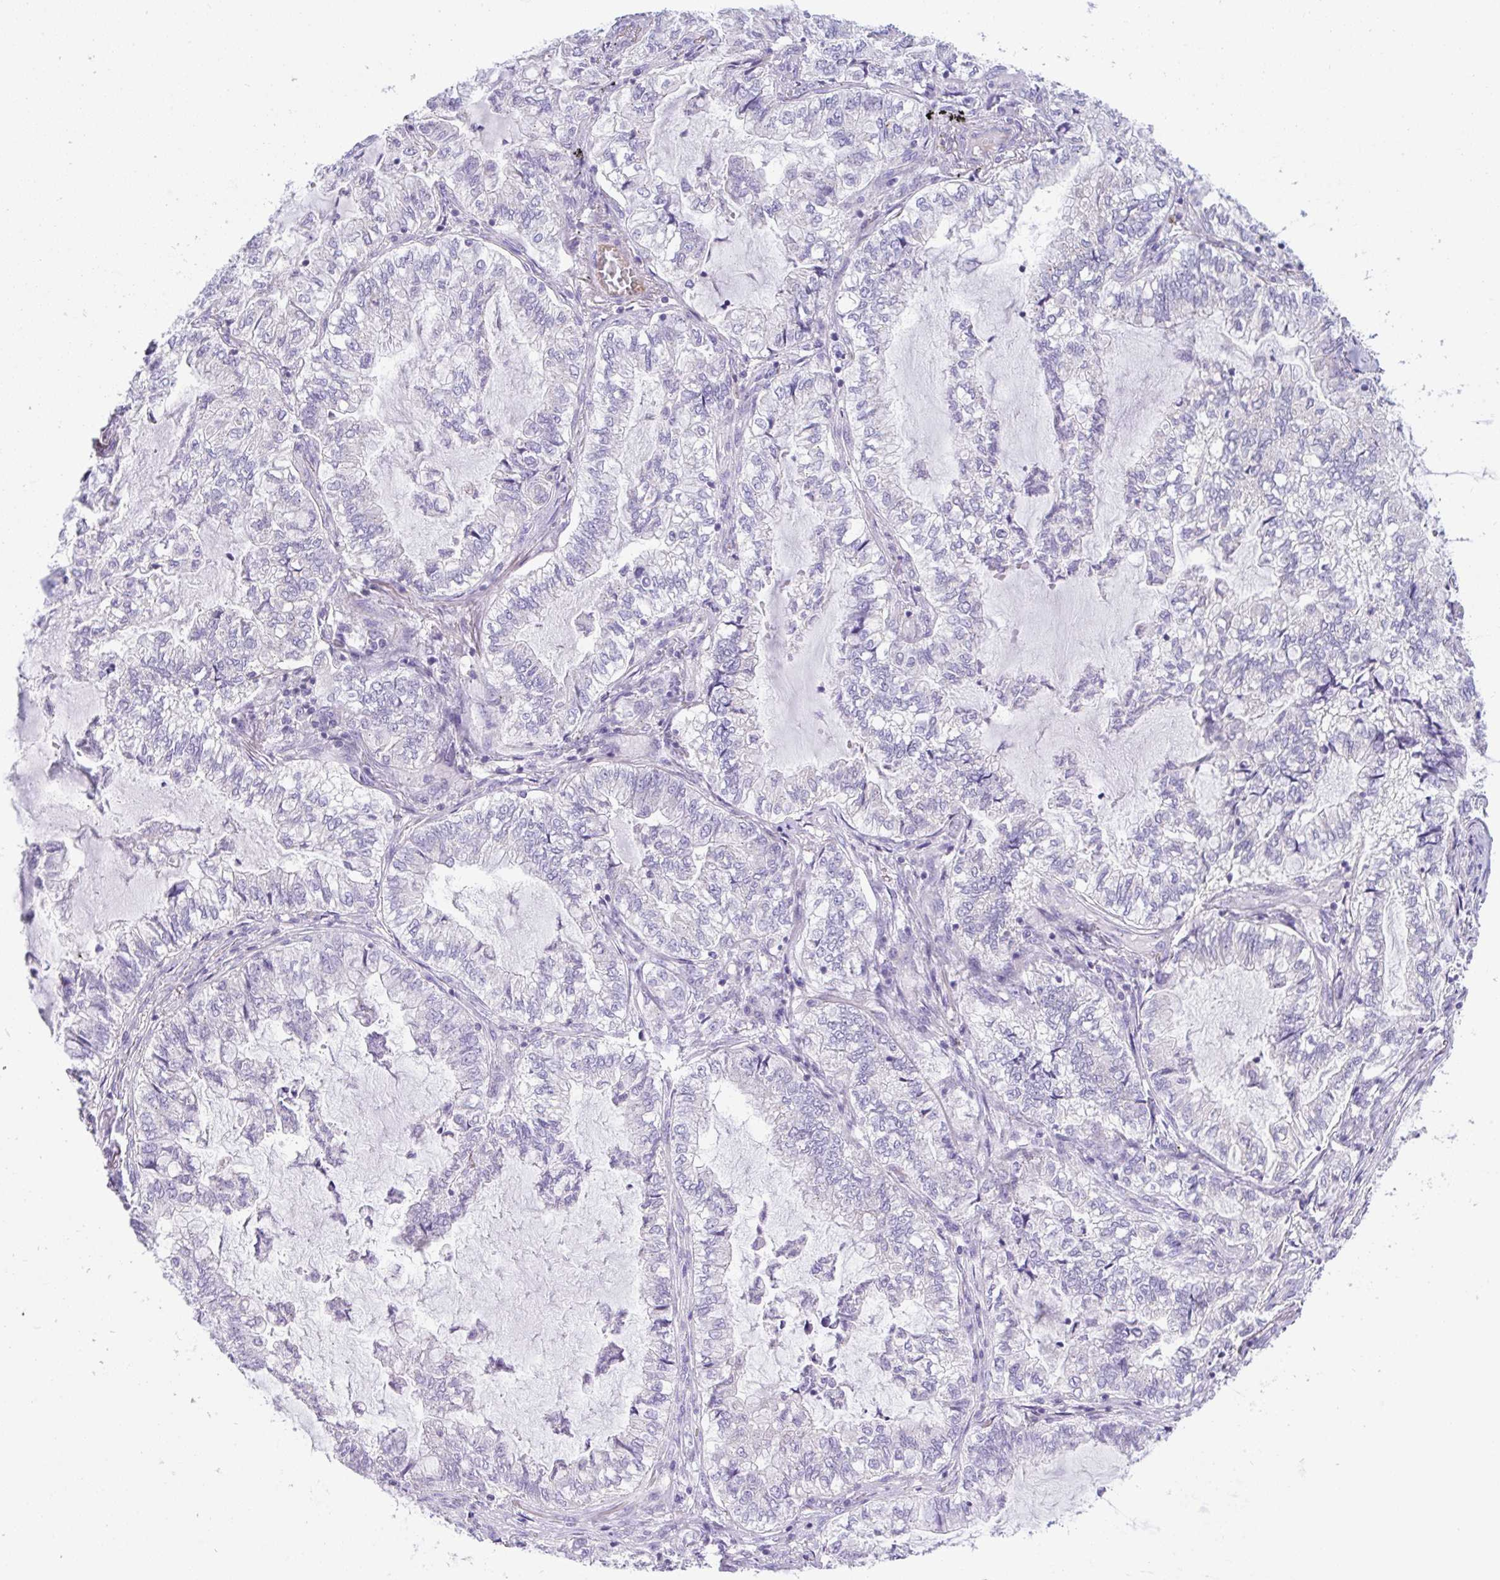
{"staining": {"intensity": "negative", "quantity": "none", "location": "none"}, "tissue": "lung cancer", "cell_type": "Tumor cells", "image_type": "cancer", "snomed": [{"axis": "morphology", "description": "Adenocarcinoma, NOS"}, {"axis": "topography", "description": "Lymph node"}, {"axis": "topography", "description": "Lung"}], "caption": "DAB (3,3'-diaminobenzidine) immunohistochemical staining of human lung cancer demonstrates no significant expression in tumor cells.", "gene": "PLA2G12B", "patient": {"sex": "male", "age": 66}}